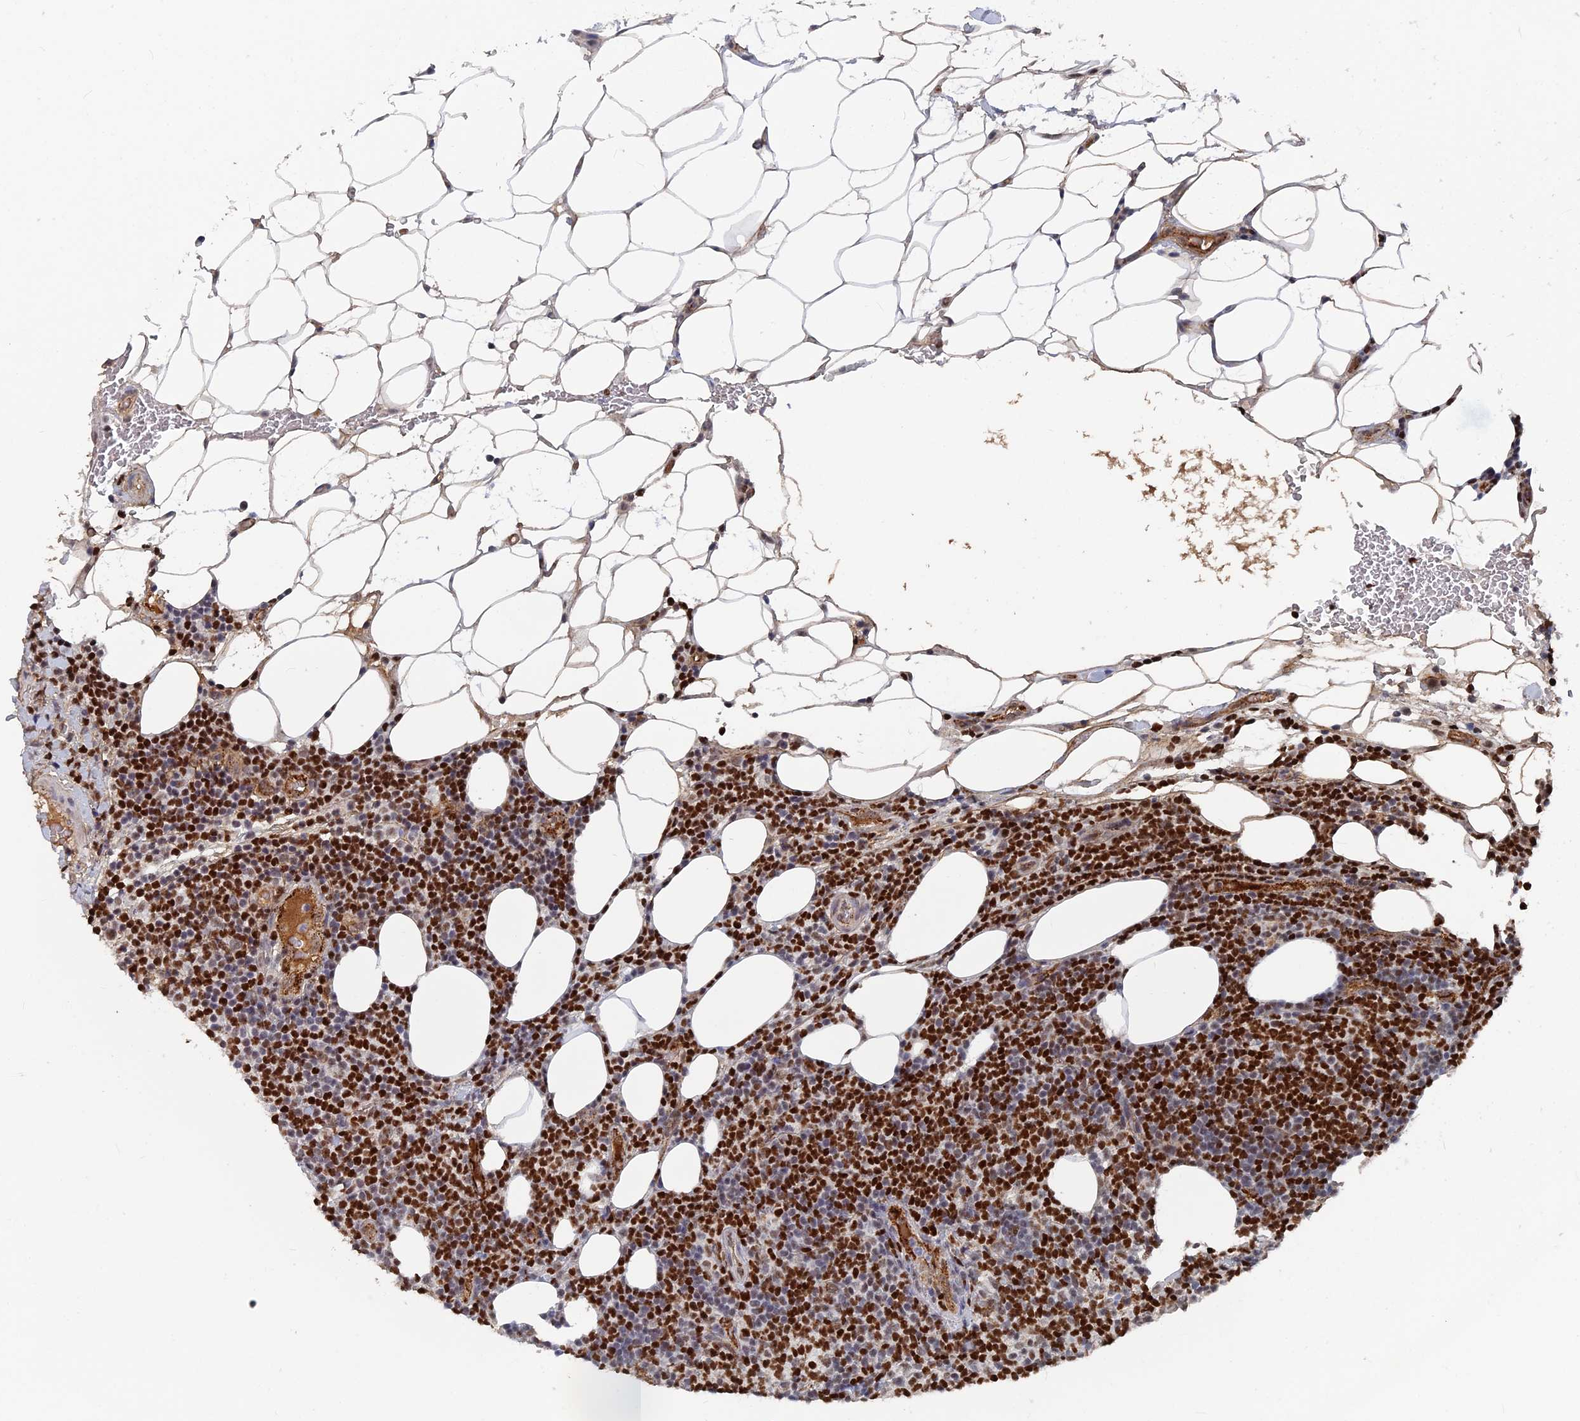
{"staining": {"intensity": "strong", "quantity": ">75%", "location": "nuclear"}, "tissue": "lymphoma", "cell_type": "Tumor cells", "image_type": "cancer", "snomed": [{"axis": "morphology", "description": "Malignant lymphoma, non-Hodgkin's type, Low grade"}, {"axis": "topography", "description": "Lymph node"}], "caption": "This is an image of immunohistochemistry (IHC) staining of lymphoma, which shows strong positivity in the nuclear of tumor cells.", "gene": "SH3D21", "patient": {"sex": "male", "age": 66}}